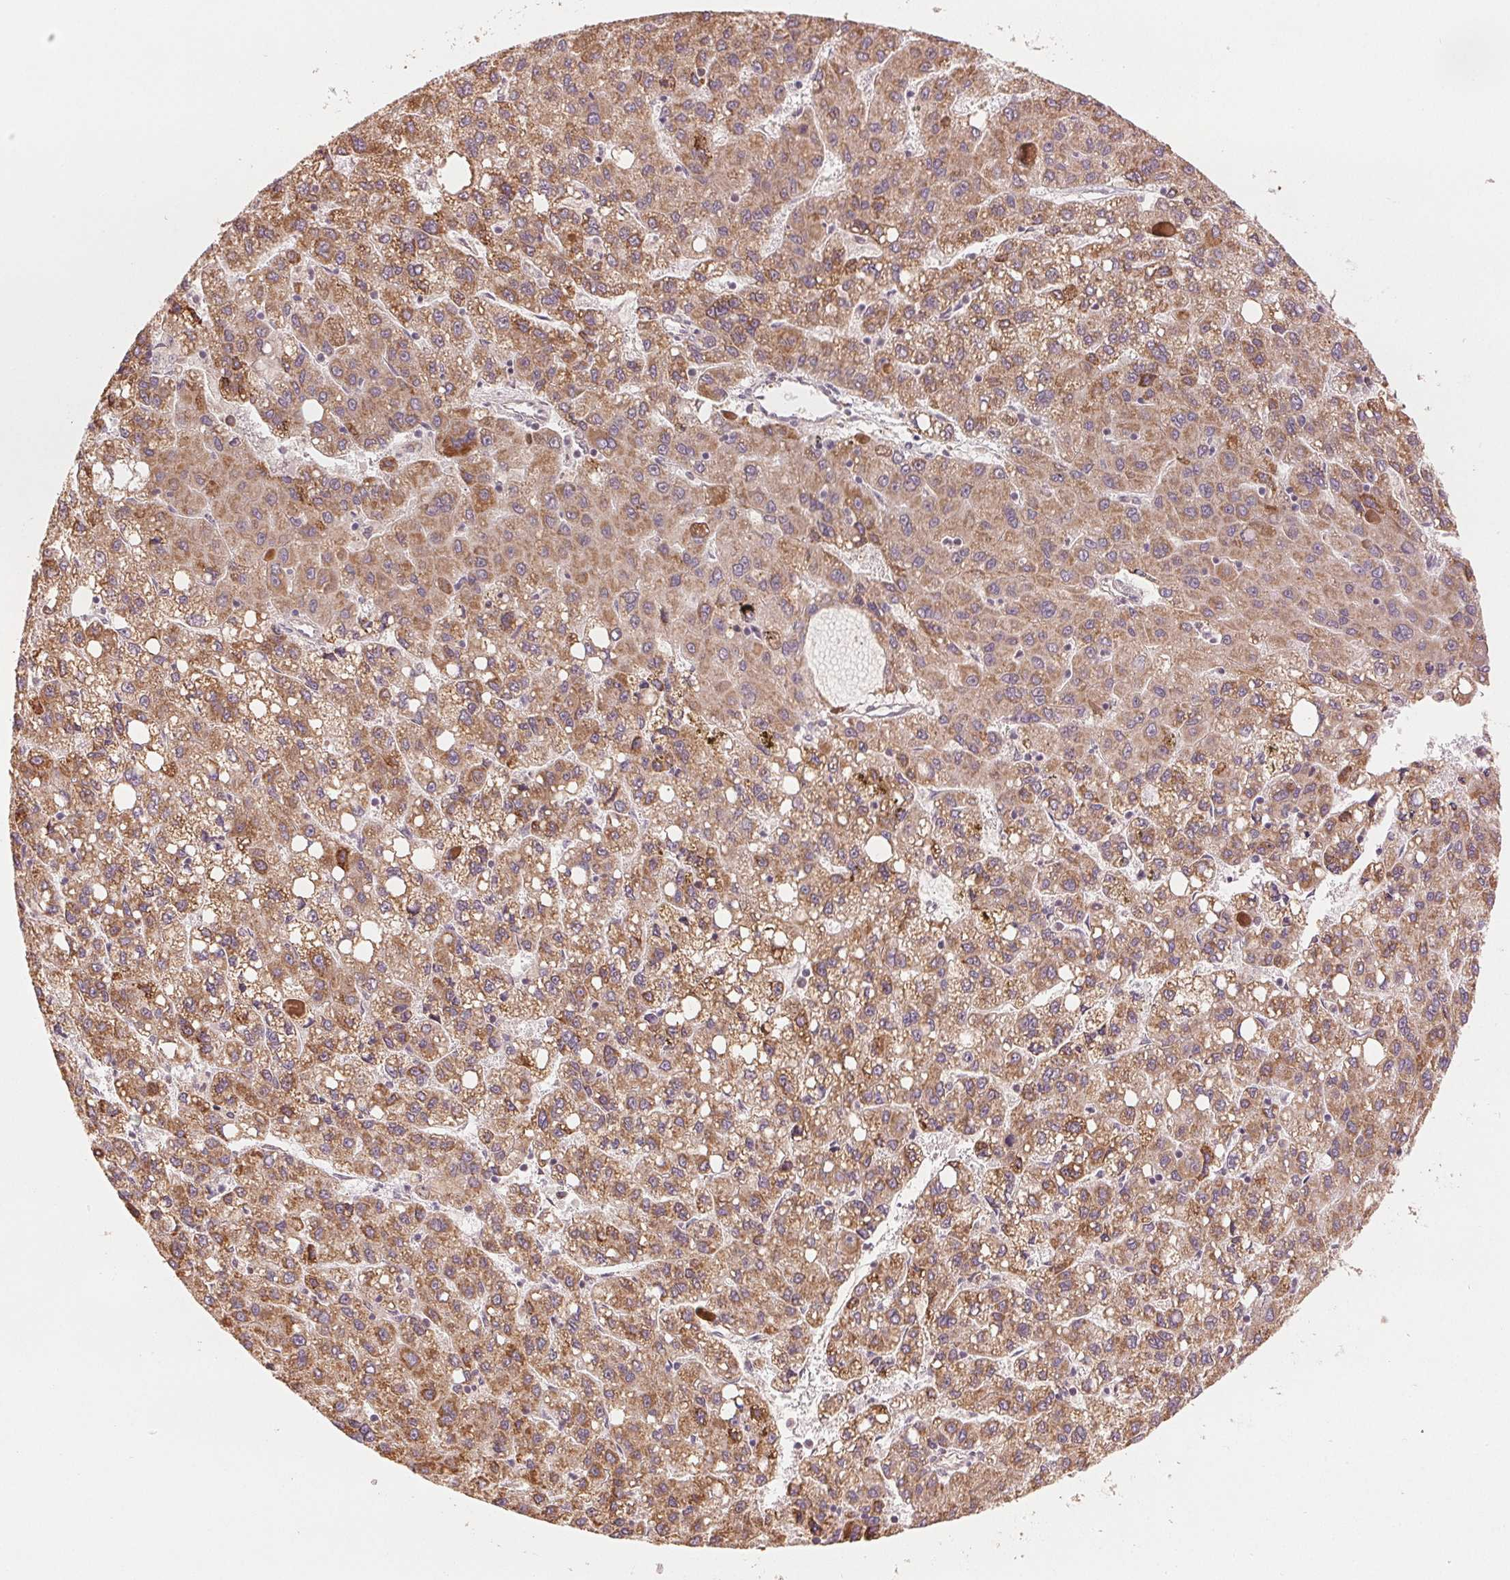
{"staining": {"intensity": "moderate", "quantity": ">75%", "location": "cytoplasmic/membranous"}, "tissue": "liver cancer", "cell_type": "Tumor cells", "image_type": "cancer", "snomed": [{"axis": "morphology", "description": "Carcinoma, Hepatocellular, NOS"}, {"axis": "topography", "description": "Liver"}], "caption": "This is a histology image of immunohistochemistry staining of liver cancer (hepatocellular carcinoma), which shows moderate positivity in the cytoplasmic/membranous of tumor cells.", "gene": "SLC20A1", "patient": {"sex": "female", "age": 82}}